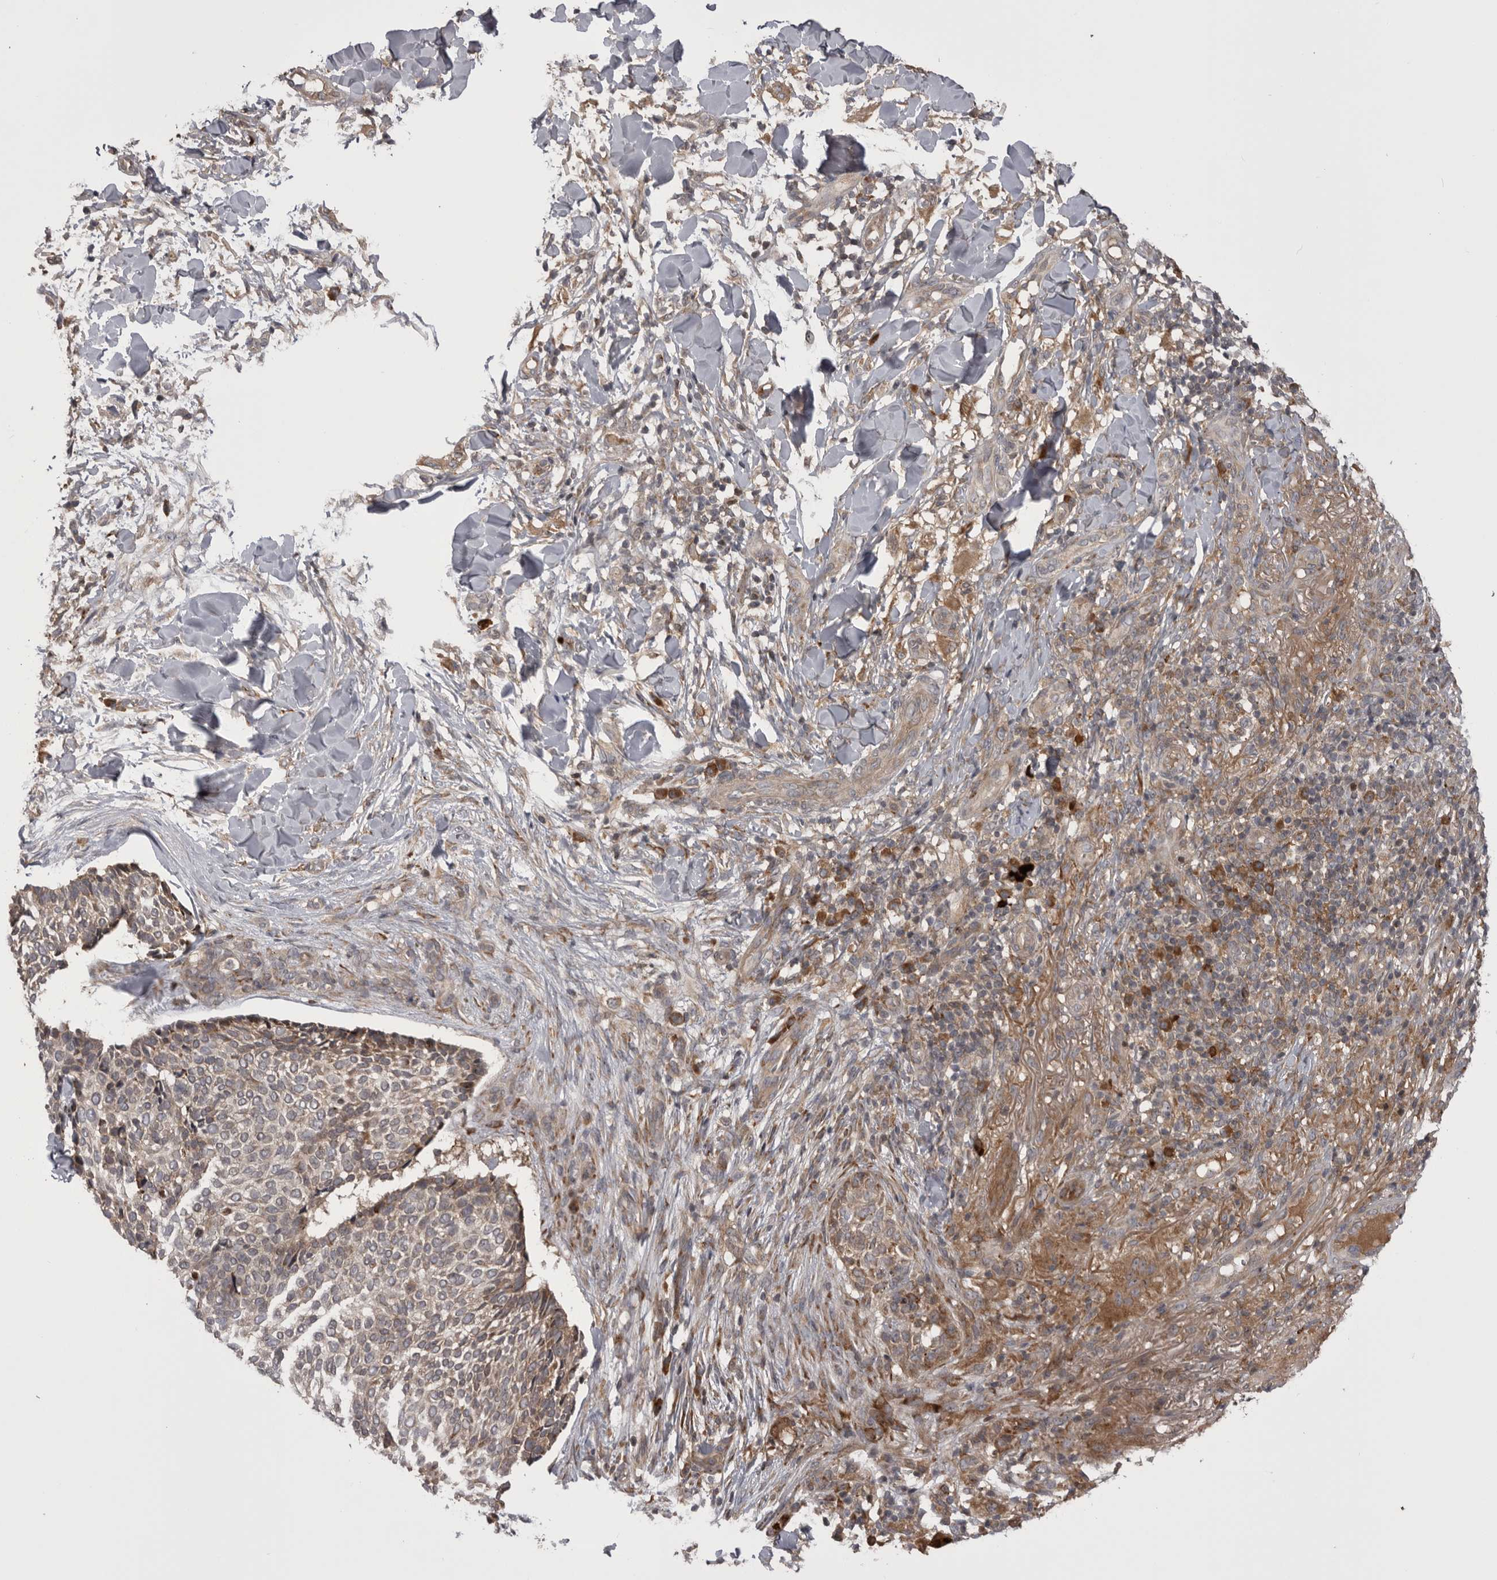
{"staining": {"intensity": "weak", "quantity": "25%-75%", "location": "cytoplasmic/membranous"}, "tissue": "skin cancer", "cell_type": "Tumor cells", "image_type": "cancer", "snomed": [{"axis": "morphology", "description": "Normal tissue, NOS"}, {"axis": "morphology", "description": "Basal cell carcinoma"}, {"axis": "topography", "description": "Skin"}], "caption": "About 25%-75% of tumor cells in human skin cancer show weak cytoplasmic/membranous protein expression as visualized by brown immunohistochemical staining.", "gene": "RAB3GAP2", "patient": {"sex": "male", "age": 67}}